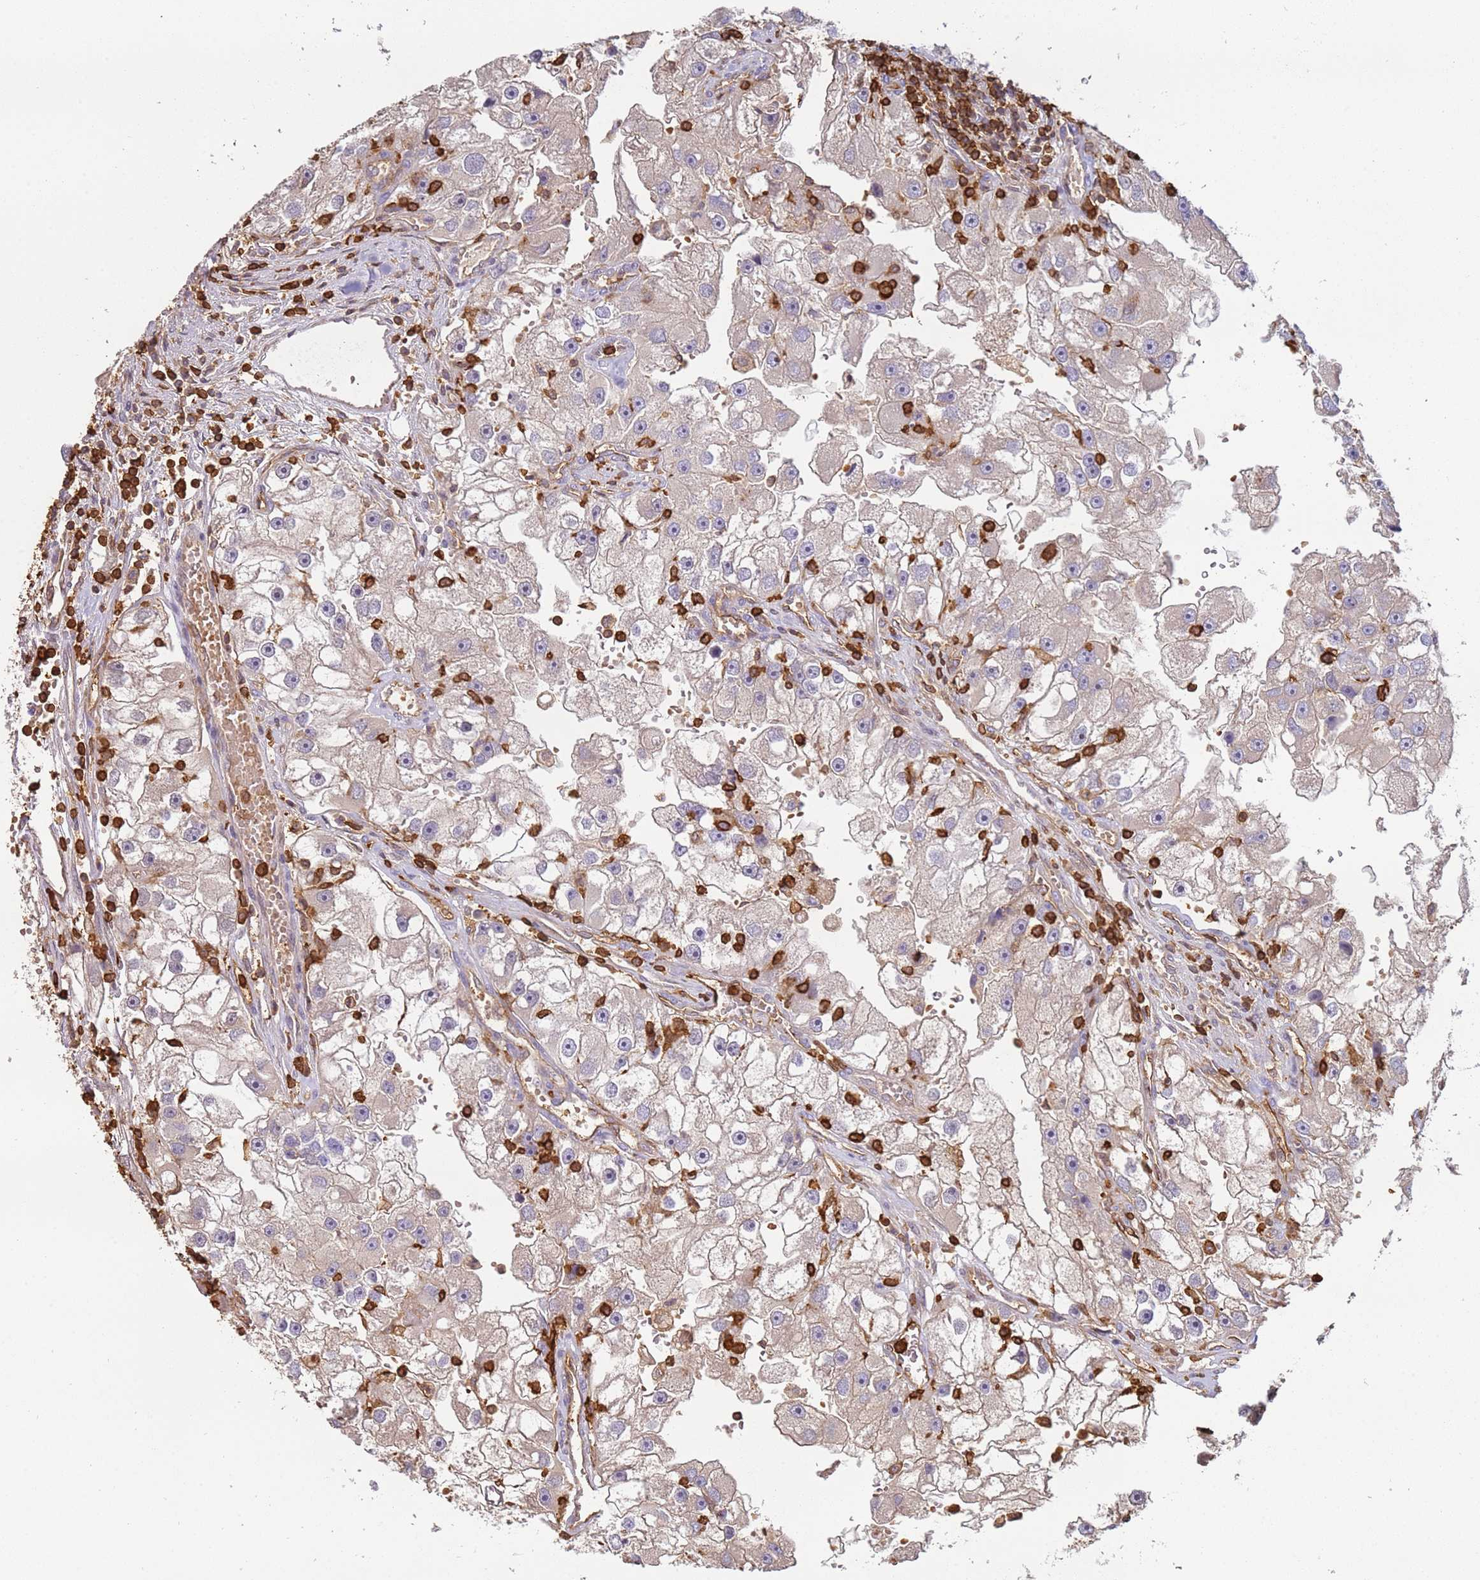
{"staining": {"intensity": "weak", "quantity": "<25%", "location": "cytoplasmic/membranous"}, "tissue": "renal cancer", "cell_type": "Tumor cells", "image_type": "cancer", "snomed": [{"axis": "morphology", "description": "Adenocarcinoma, NOS"}, {"axis": "topography", "description": "Kidney"}], "caption": "Renal cancer (adenocarcinoma) was stained to show a protein in brown. There is no significant expression in tumor cells. (Immunohistochemistry, brightfield microscopy, high magnification).", "gene": "OR6P1", "patient": {"sex": "male", "age": 63}}